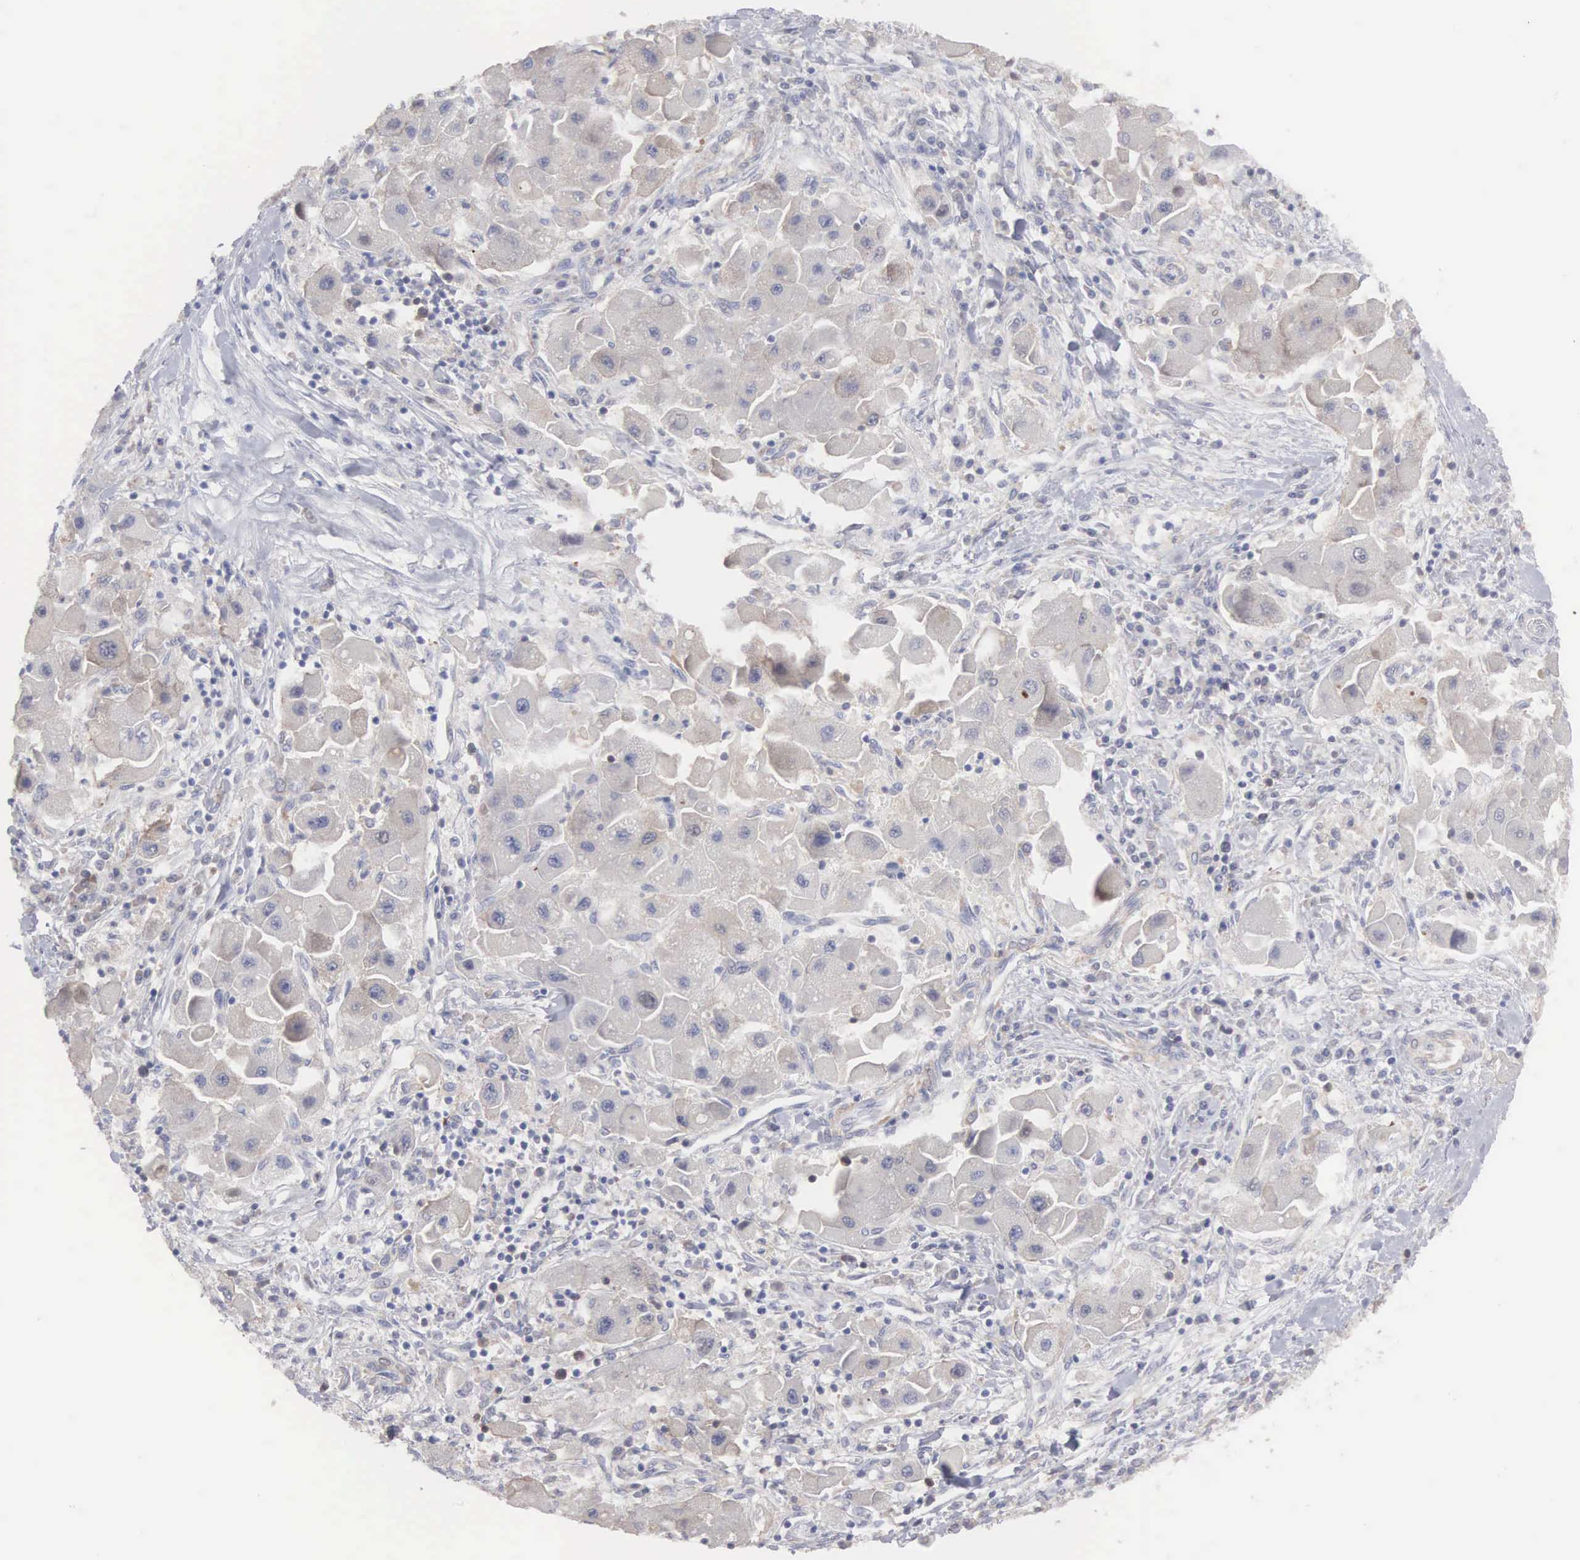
{"staining": {"intensity": "weak", "quantity": "25%-75%", "location": "cytoplasmic/membranous"}, "tissue": "liver cancer", "cell_type": "Tumor cells", "image_type": "cancer", "snomed": [{"axis": "morphology", "description": "Carcinoma, Hepatocellular, NOS"}, {"axis": "topography", "description": "Liver"}], "caption": "Hepatocellular carcinoma (liver) stained with a brown dye shows weak cytoplasmic/membranous positive expression in about 25%-75% of tumor cells.", "gene": "MTHFD1", "patient": {"sex": "male", "age": 24}}